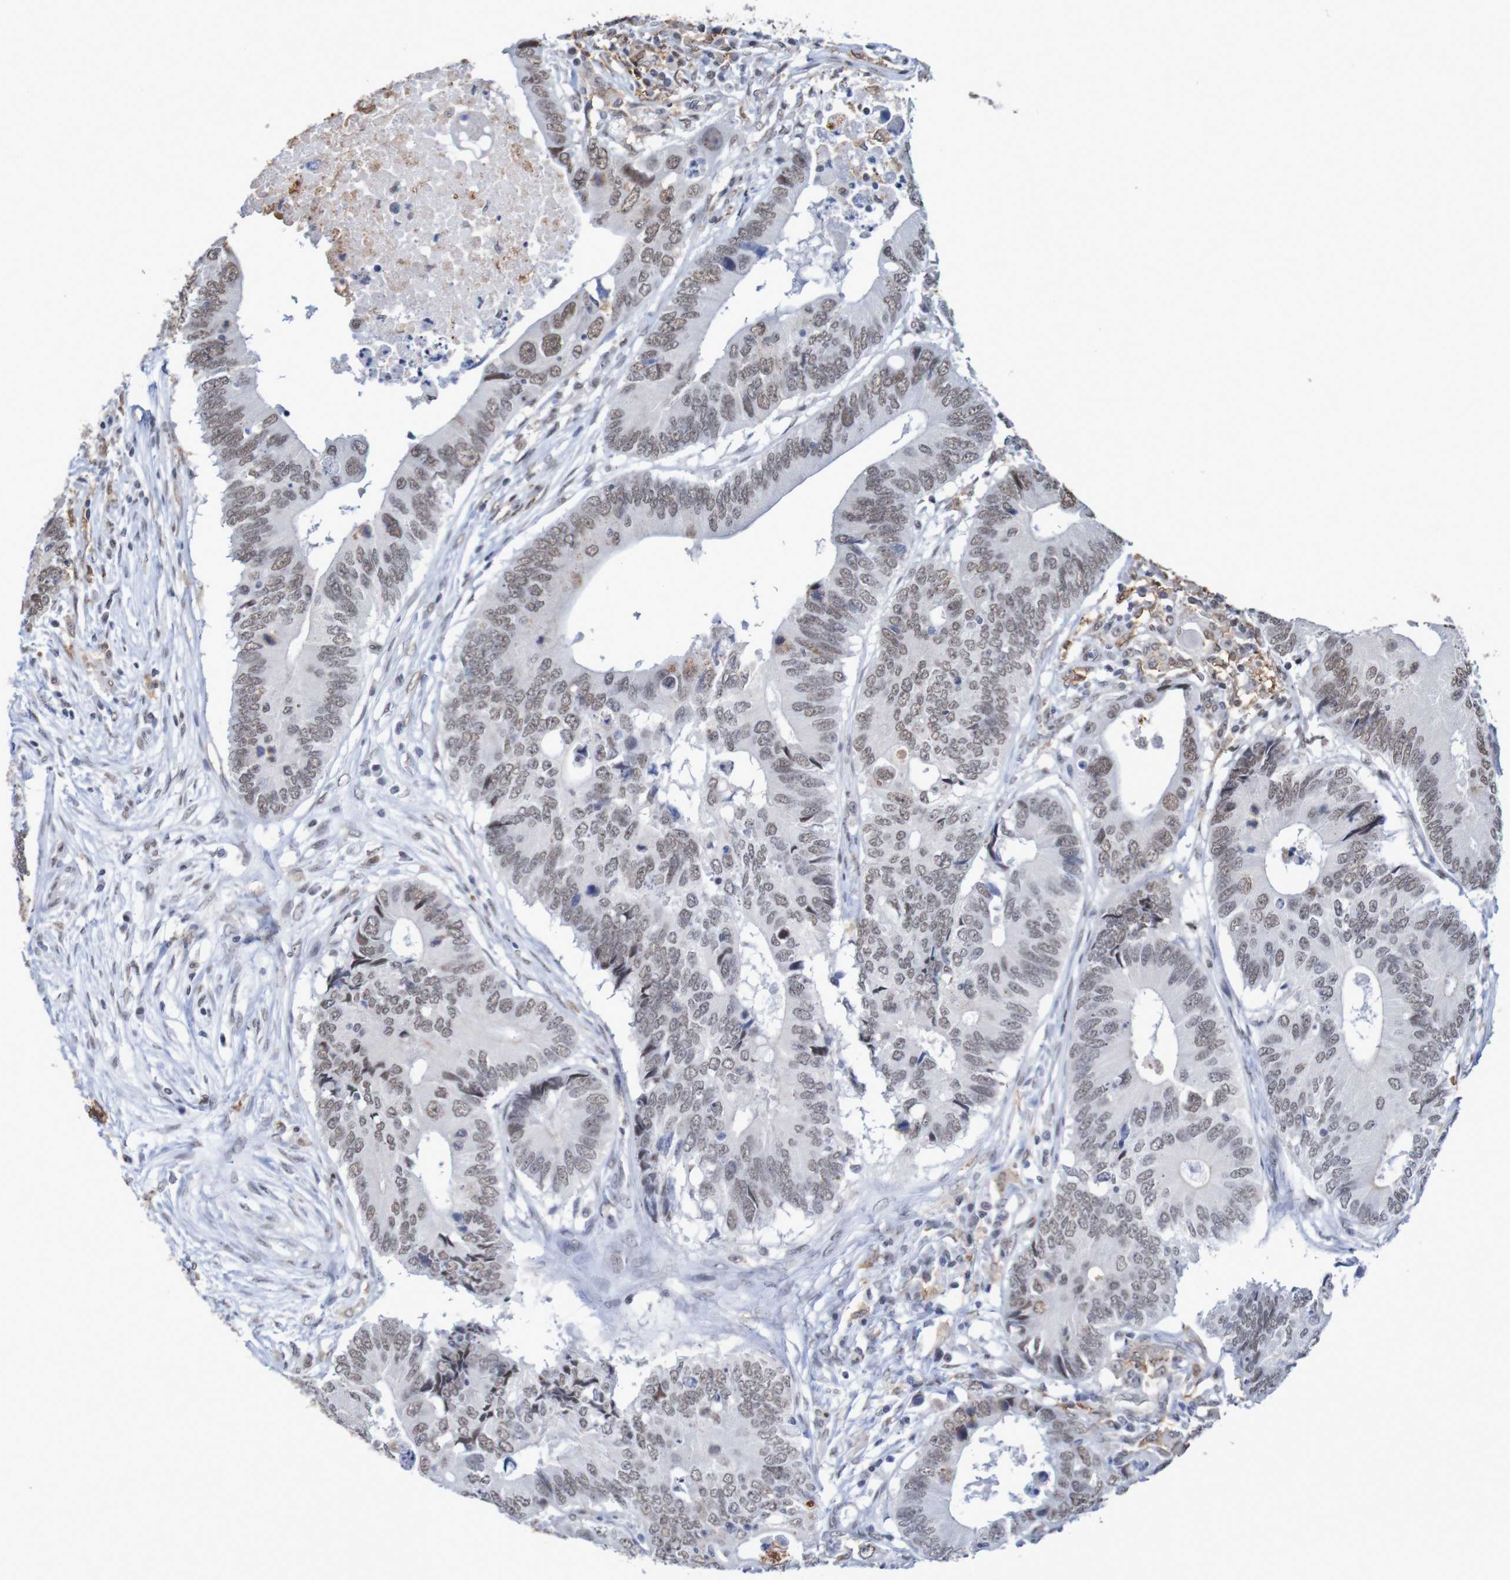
{"staining": {"intensity": "moderate", "quantity": ">75%", "location": "nuclear"}, "tissue": "colorectal cancer", "cell_type": "Tumor cells", "image_type": "cancer", "snomed": [{"axis": "morphology", "description": "Adenocarcinoma, NOS"}, {"axis": "topography", "description": "Colon"}], "caption": "Protein expression analysis of colorectal adenocarcinoma shows moderate nuclear expression in approximately >75% of tumor cells. (DAB (3,3'-diaminobenzidine) IHC, brown staining for protein, blue staining for nuclei).", "gene": "MRTFB", "patient": {"sex": "male", "age": 71}}